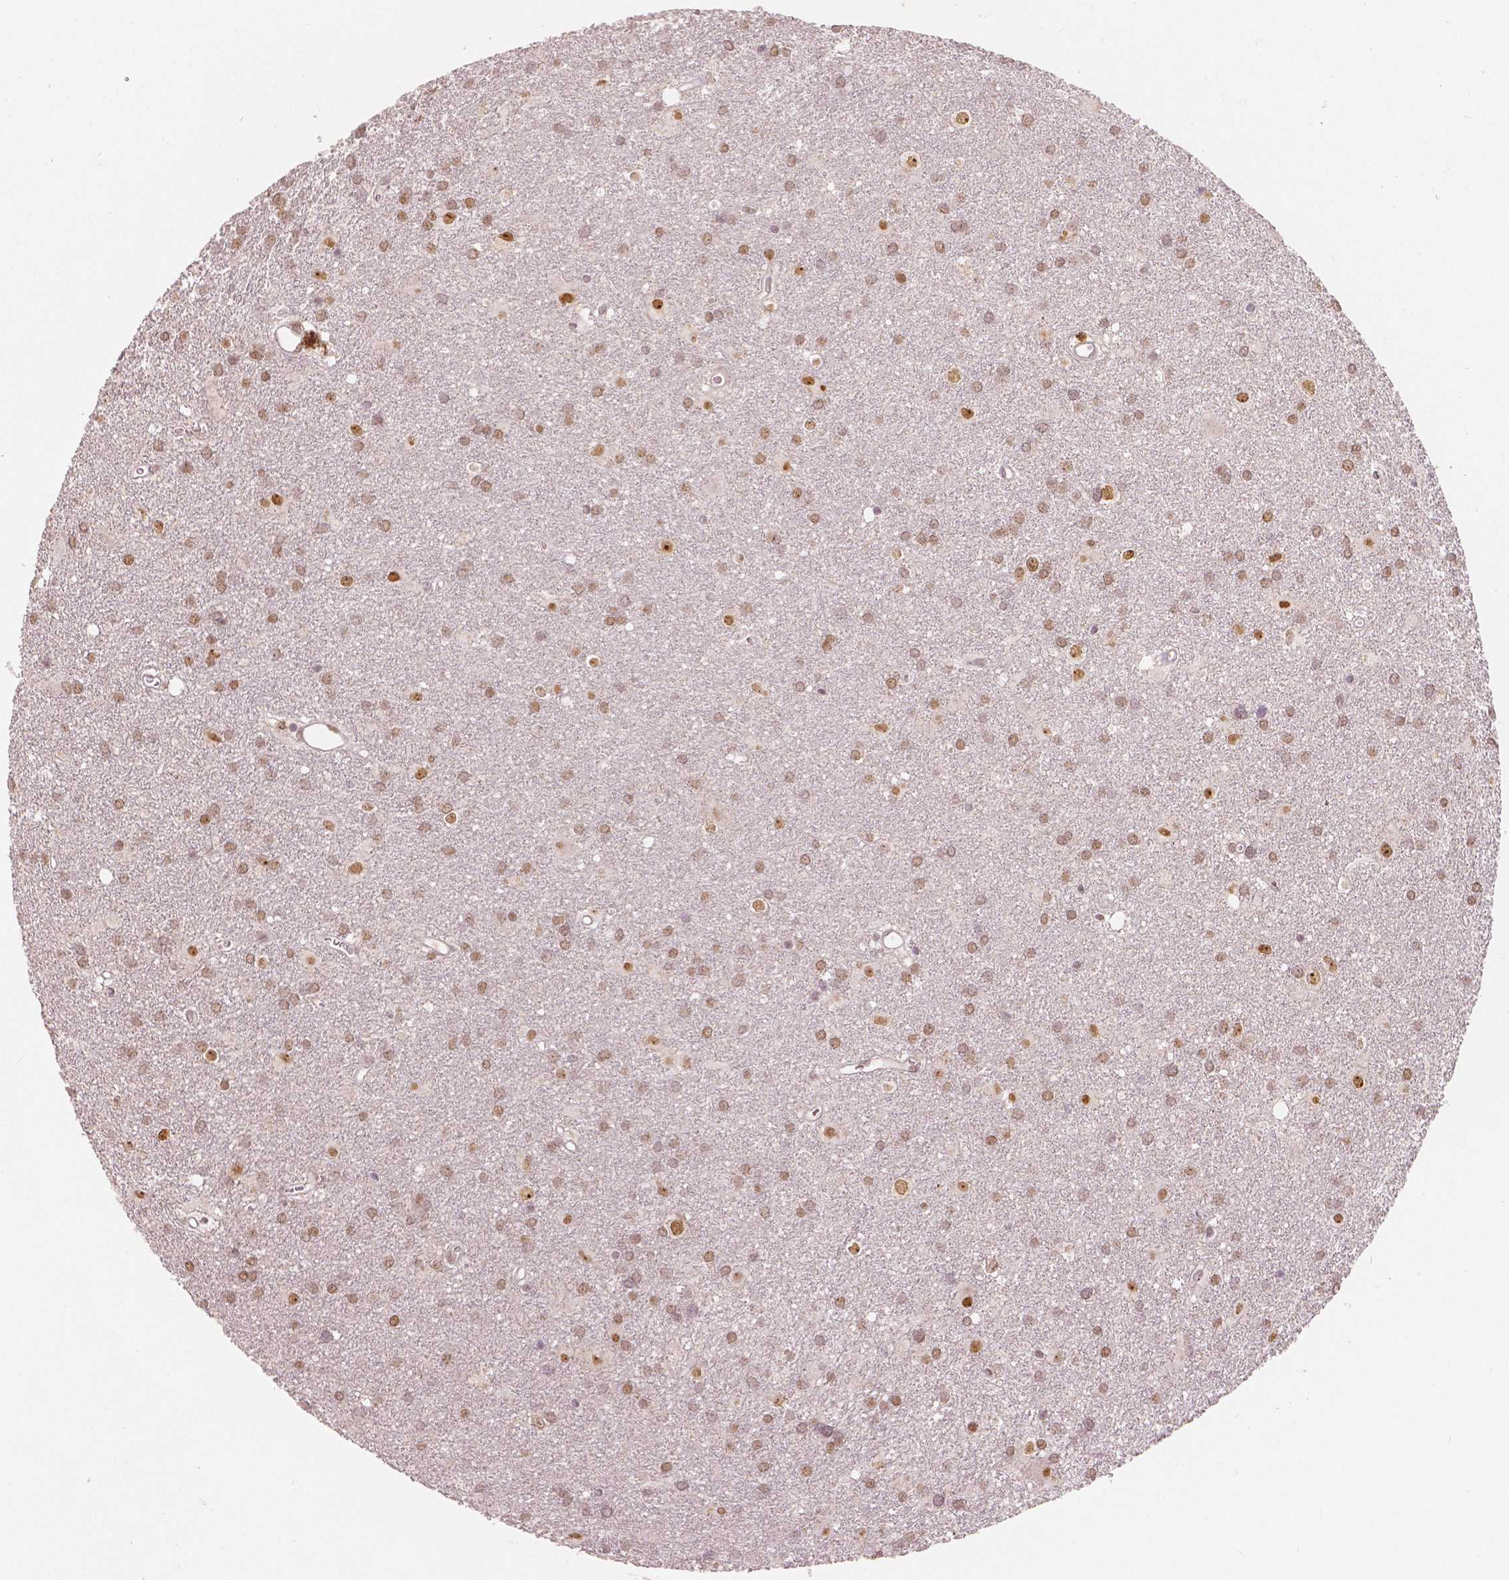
{"staining": {"intensity": "moderate", "quantity": ">75%", "location": "nuclear"}, "tissue": "glioma", "cell_type": "Tumor cells", "image_type": "cancer", "snomed": [{"axis": "morphology", "description": "Glioma, malignant, Low grade"}, {"axis": "topography", "description": "Brain"}], "caption": "A brown stain shows moderate nuclear expression of a protein in human glioma tumor cells.", "gene": "NSD2", "patient": {"sex": "male", "age": 58}}